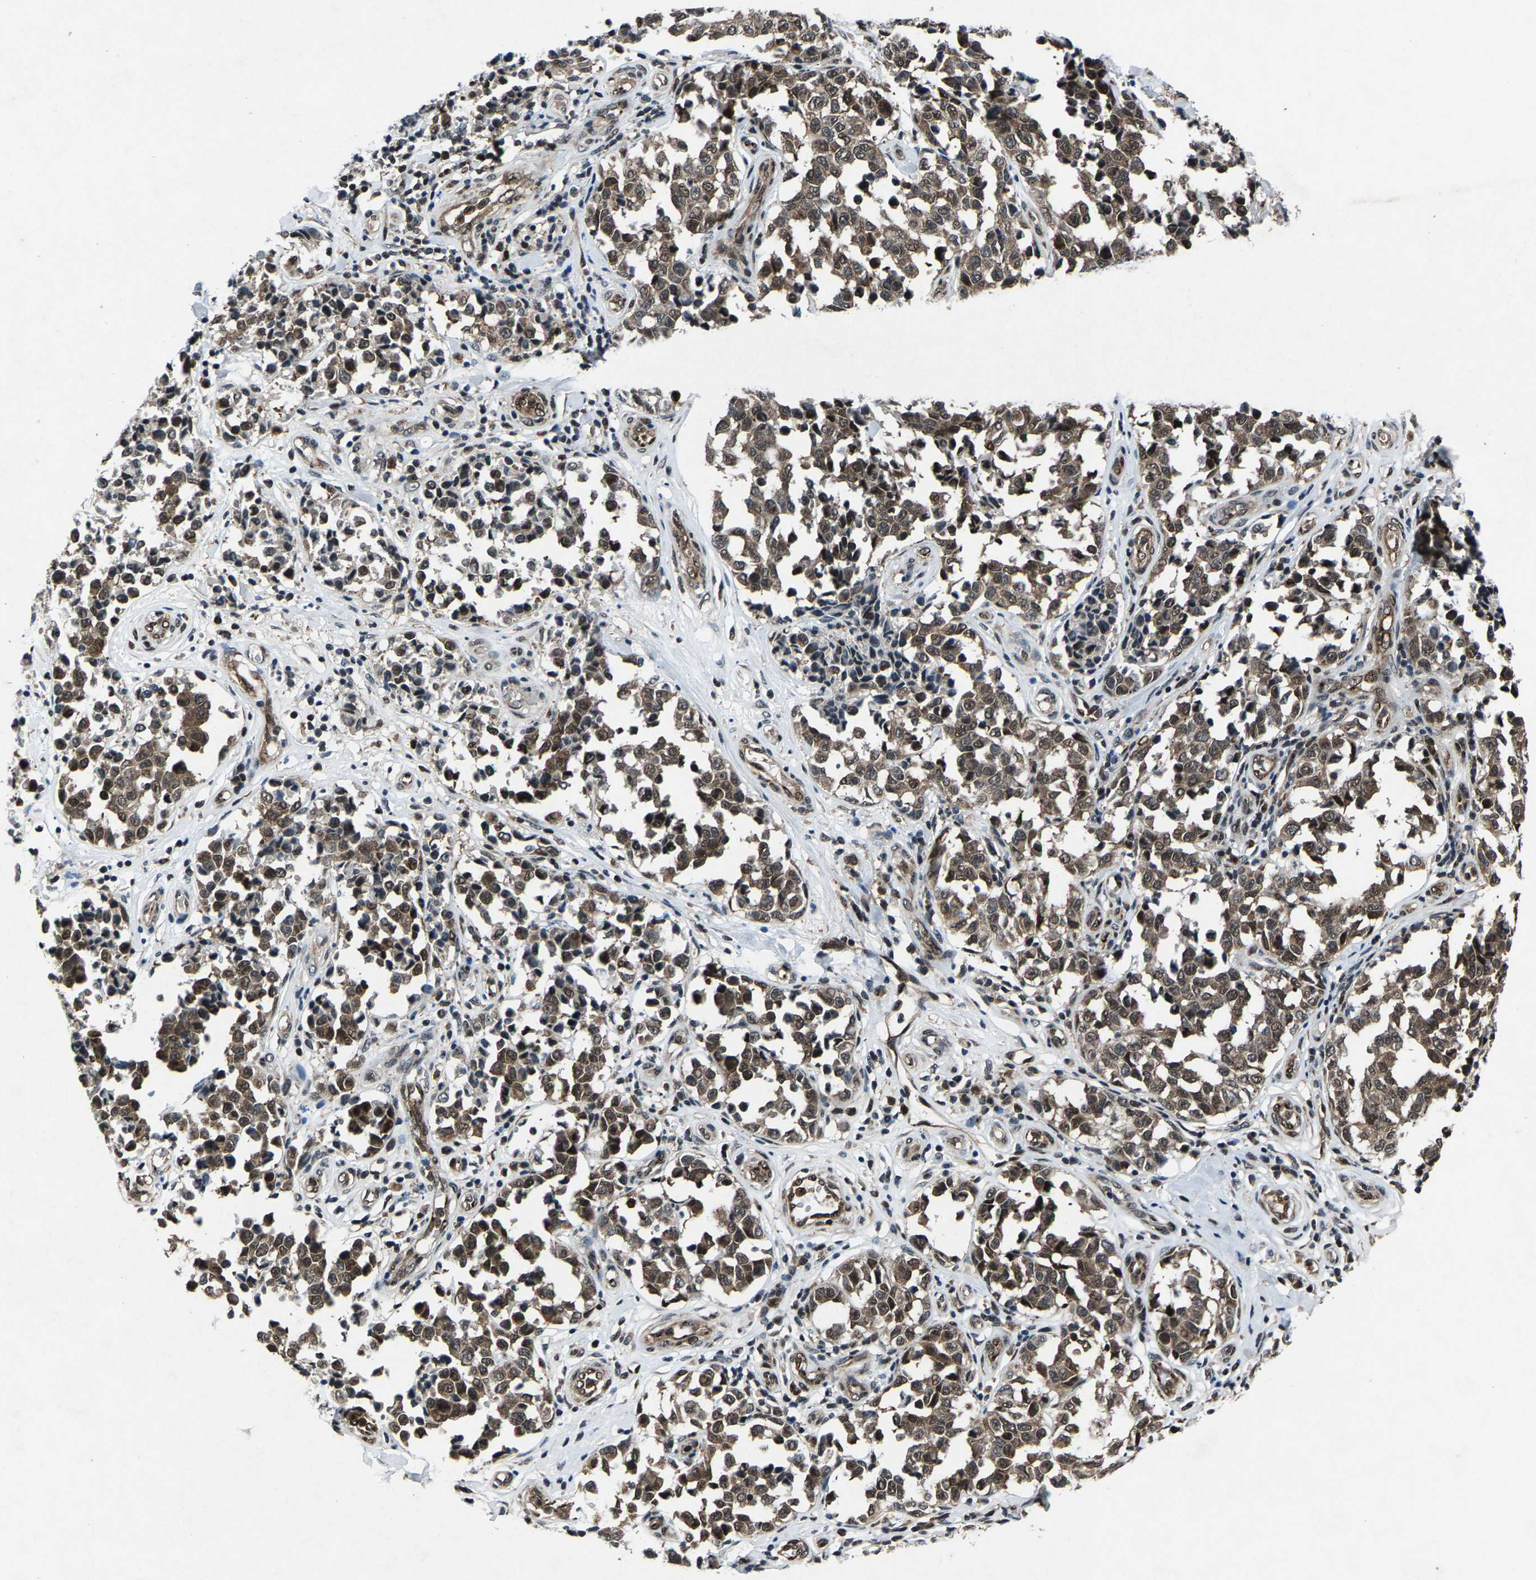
{"staining": {"intensity": "weak", "quantity": ">75%", "location": "cytoplasmic/membranous,nuclear"}, "tissue": "melanoma", "cell_type": "Tumor cells", "image_type": "cancer", "snomed": [{"axis": "morphology", "description": "Malignant melanoma, NOS"}, {"axis": "topography", "description": "Skin"}], "caption": "IHC image of malignant melanoma stained for a protein (brown), which exhibits low levels of weak cytoplasmic/membranous and nuclear staining in approximately >75% of tumor cells.", "gene": "ATXN3", "patient": {"sex": "female", "age": 64}}